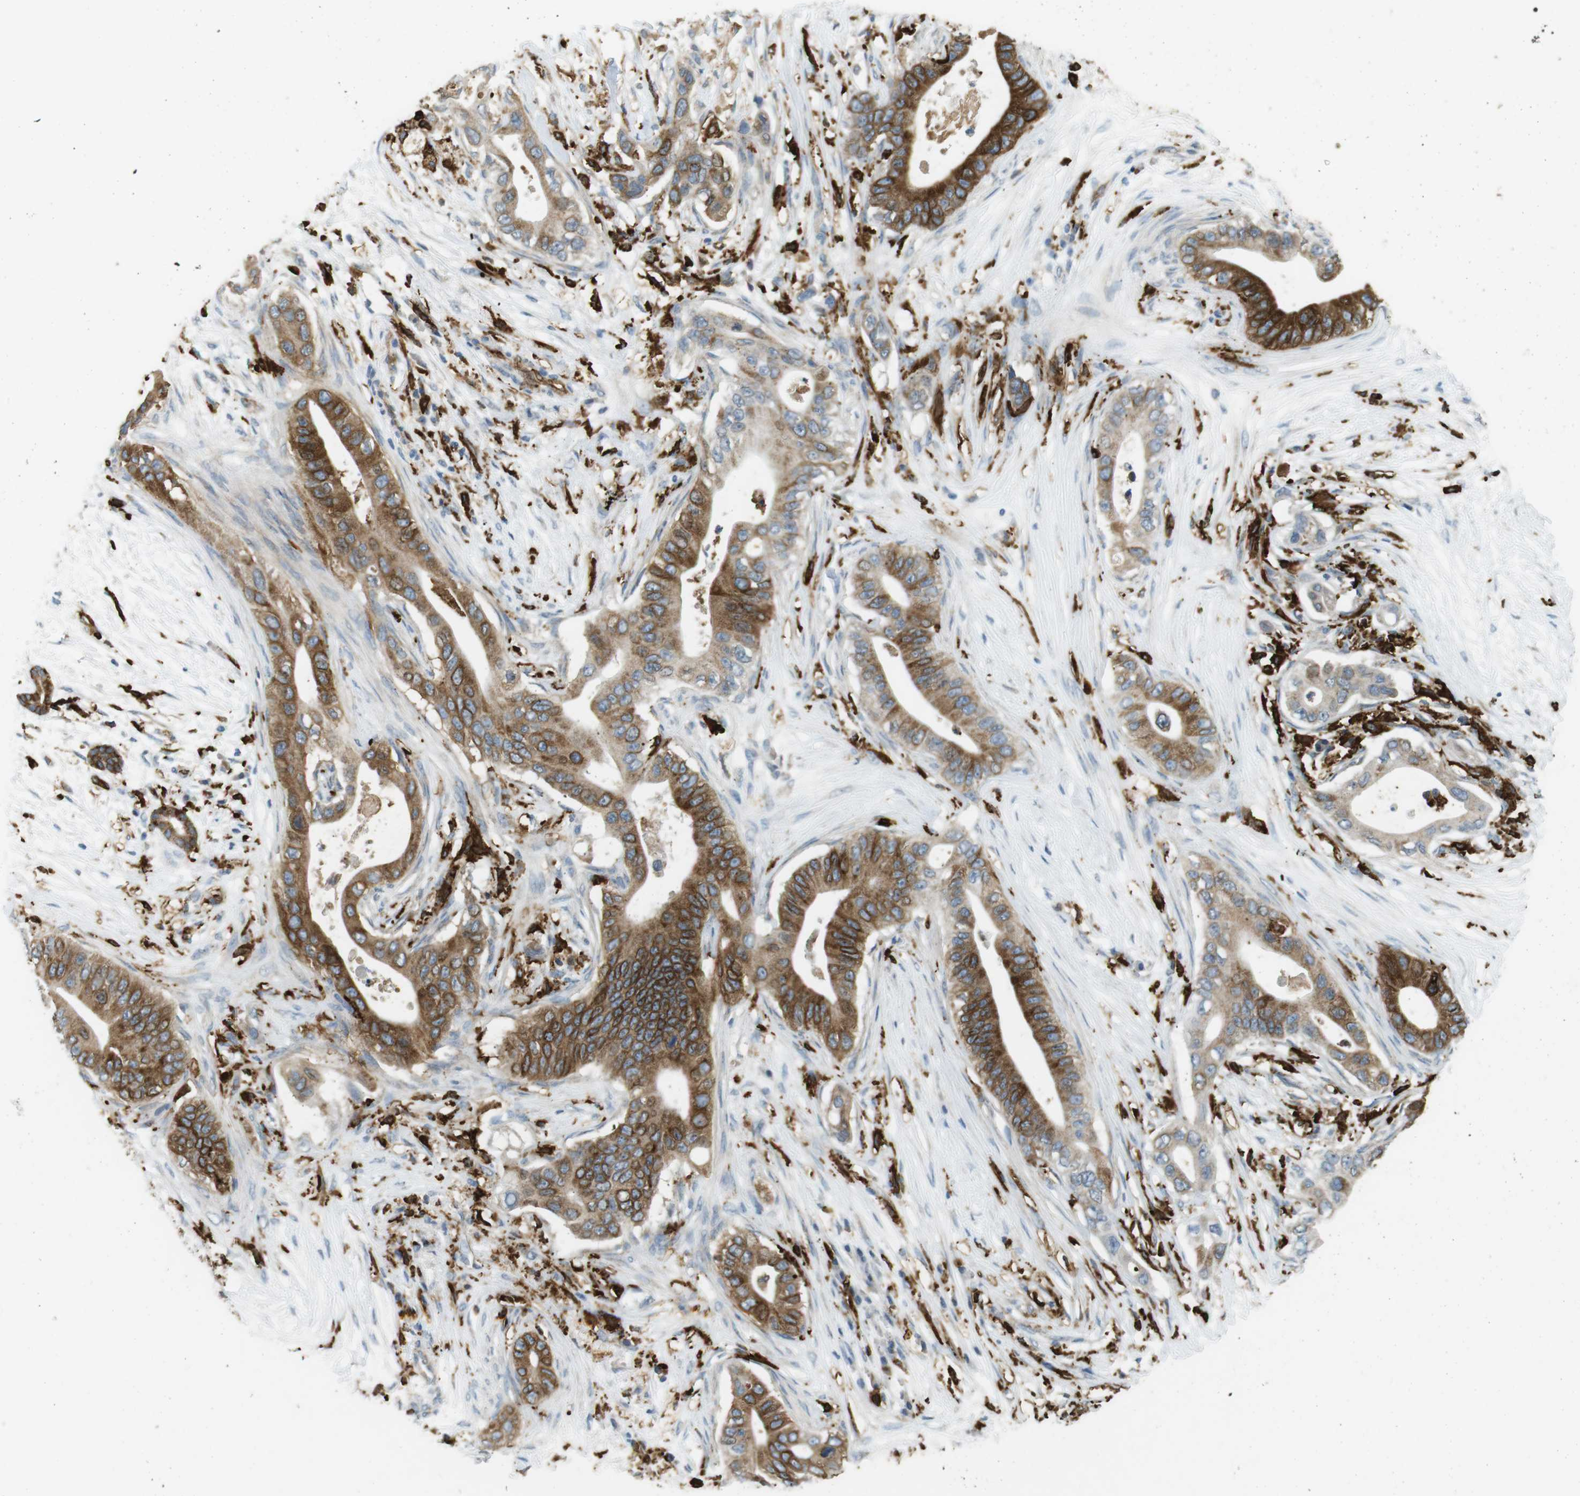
{"staining": {"intensity": "moderate", "quantity": ">75%", "location": "cytoplasmic/membranous"}, "tissue": "pancreatic cancer", "cell_type": "Tumor cells", "image_type": "cancer", "snomed": [{"axis": "morphology", "description": "Adenocarcinoma, NOS"}, {"axis": "topography", "description": "Pancreas"}], "caption": "Protein analysis of pancreatic cancer (adenocarcinoma) tissue reveals moderate cytoplasmic/membranous staining in about >75% of tumor cells.", "gene": "HLA-DRA", "patient": {"sex": "male", "age": 77}}